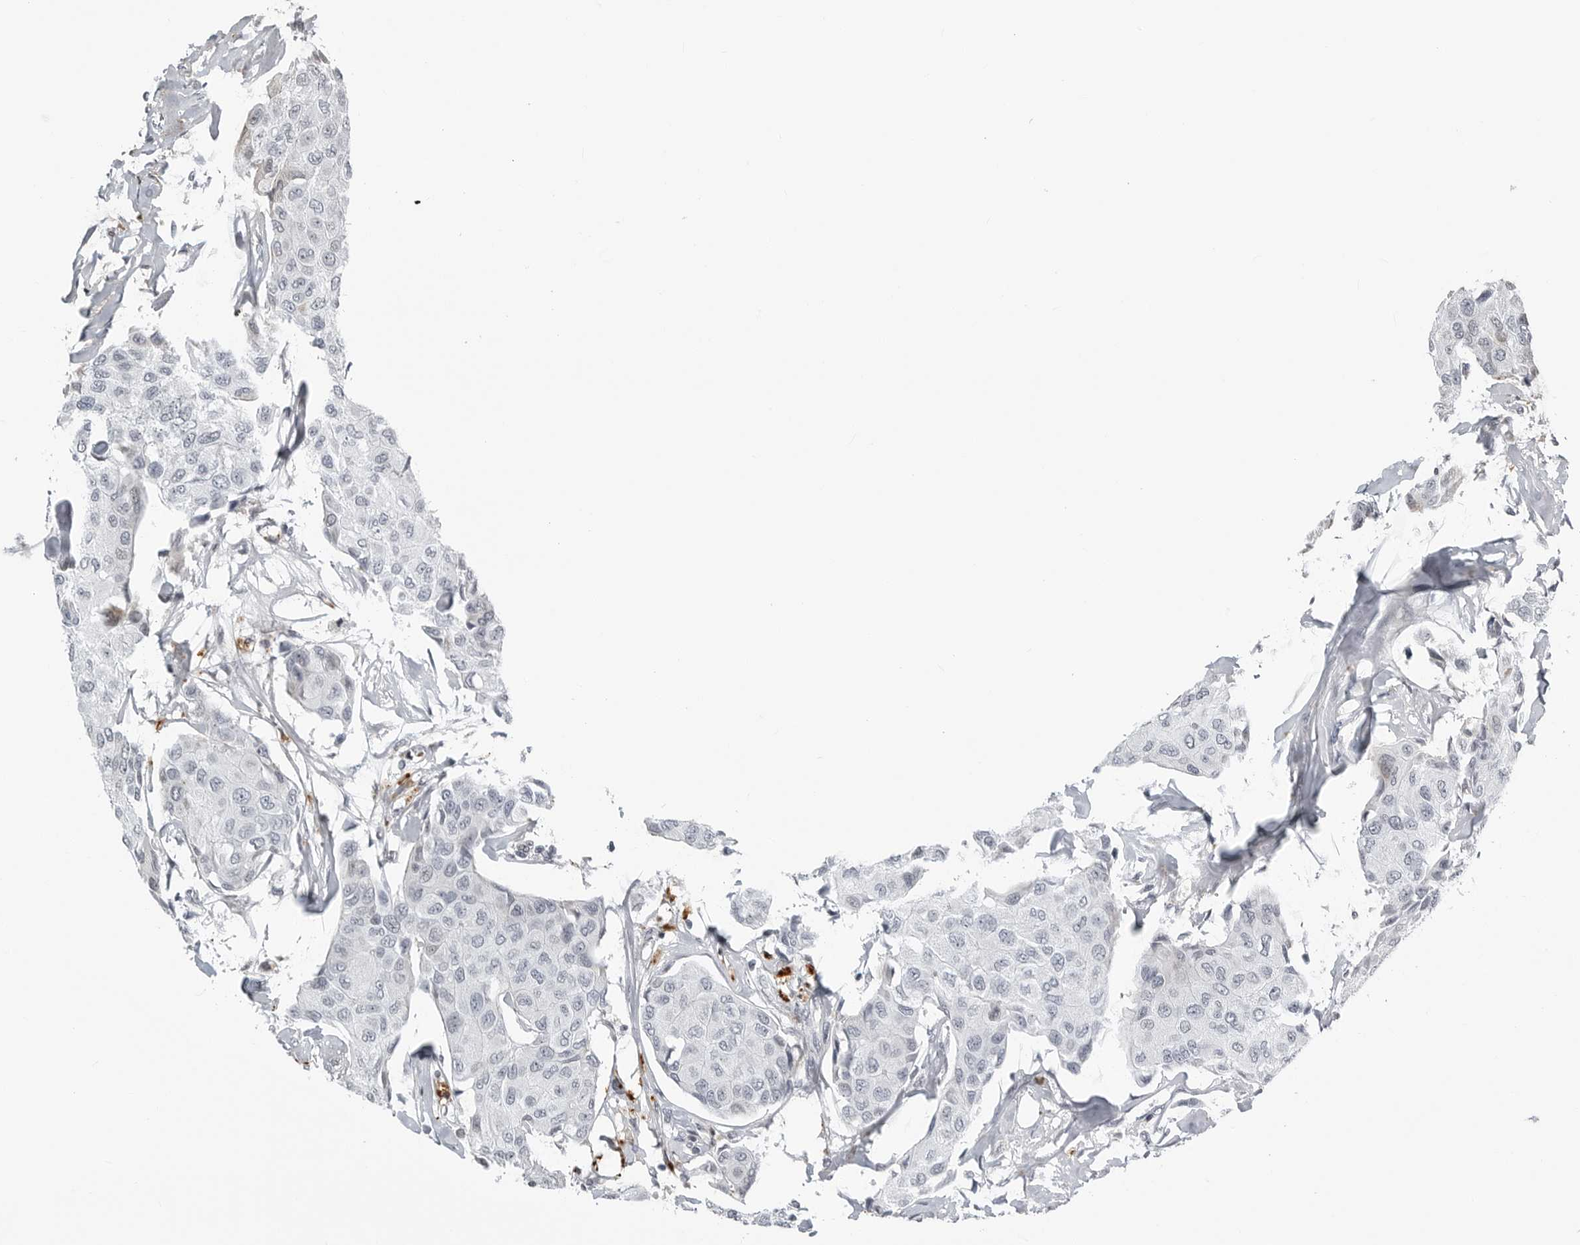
{"staining": {"intensity": "negative", "quantity": "none", "location": "none"}, "tissue": "breast cancer", "cell_type": "Tumor cells", "image_type": "cancer", "snomed": [{"axis": "morphology", "description": "Duct carcinoma"}, {"axis": "topography", "description": "Breast"}], "caption": "Immunohistochemistry (IHC) micrograph of neoplastic tissue: intraductal carcinoma (breast) stained with DAB (3,3'-diaminobenzidine) demonstrates no significant protein staining in tumor cells. The staining is performed using DAB brown chromogen with nuclei counter-stained in using hematoxylin.", "gene": "CXCR5", "patient": {"sex": "female", "age": 80}}